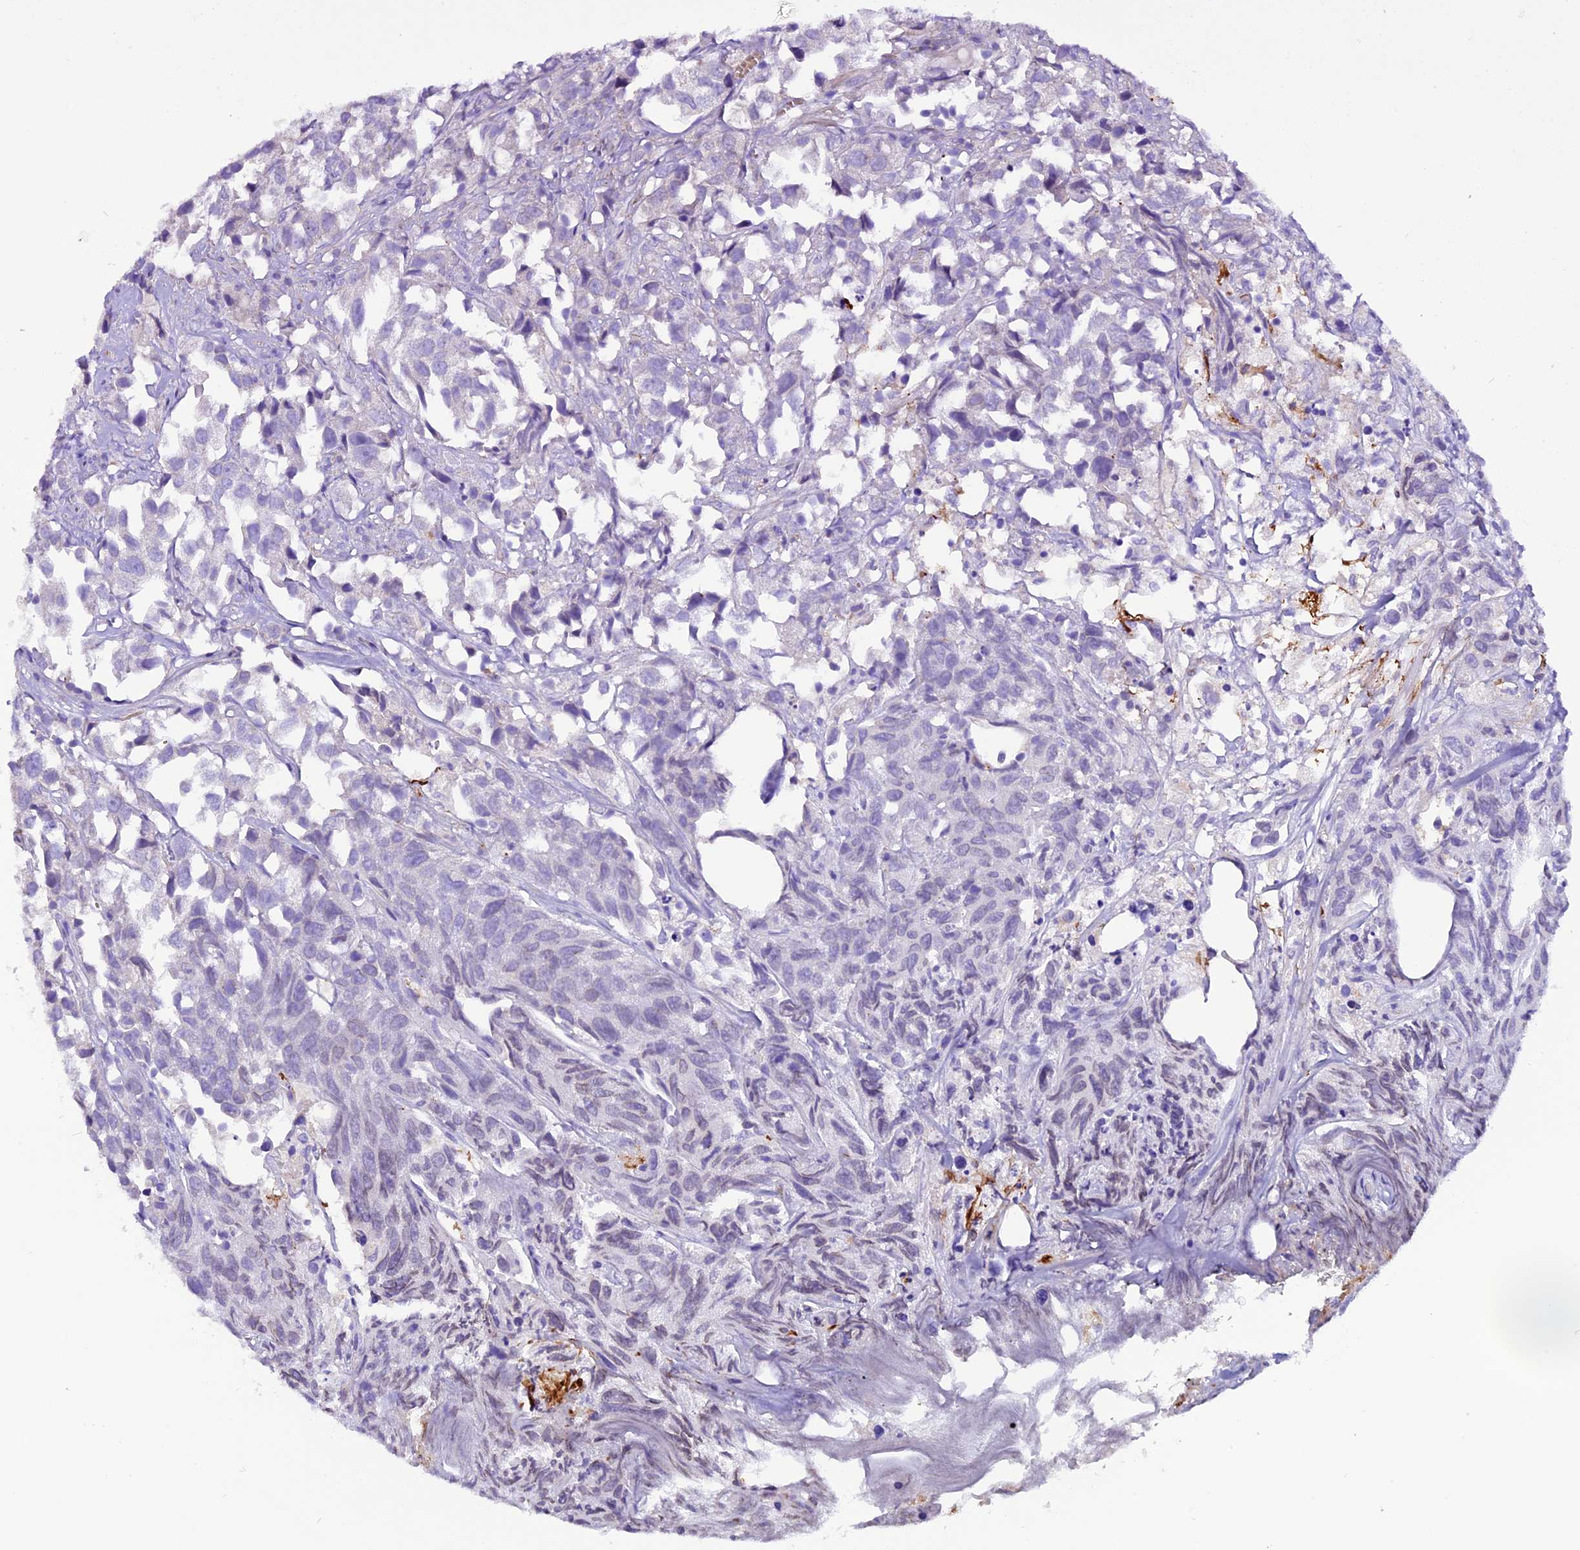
{"staining": {"intensity": "negative", "quantity": "none", "location": "none"}, "tissue": "urothelial cancer", "cell_type": "Tumor cells", "image_type": "cancer", "snomed": [{"axis": "morphology", "description": "Urothelial carcinoma, High grade"}, {"axis": "topography", "description": "Urinary bladder"}], "caption": "Tumor cells are negative for brown protein staining in urothelial cancer.", "gene": "MEX3B", "patient": {"sex": "female", "age": 75}}